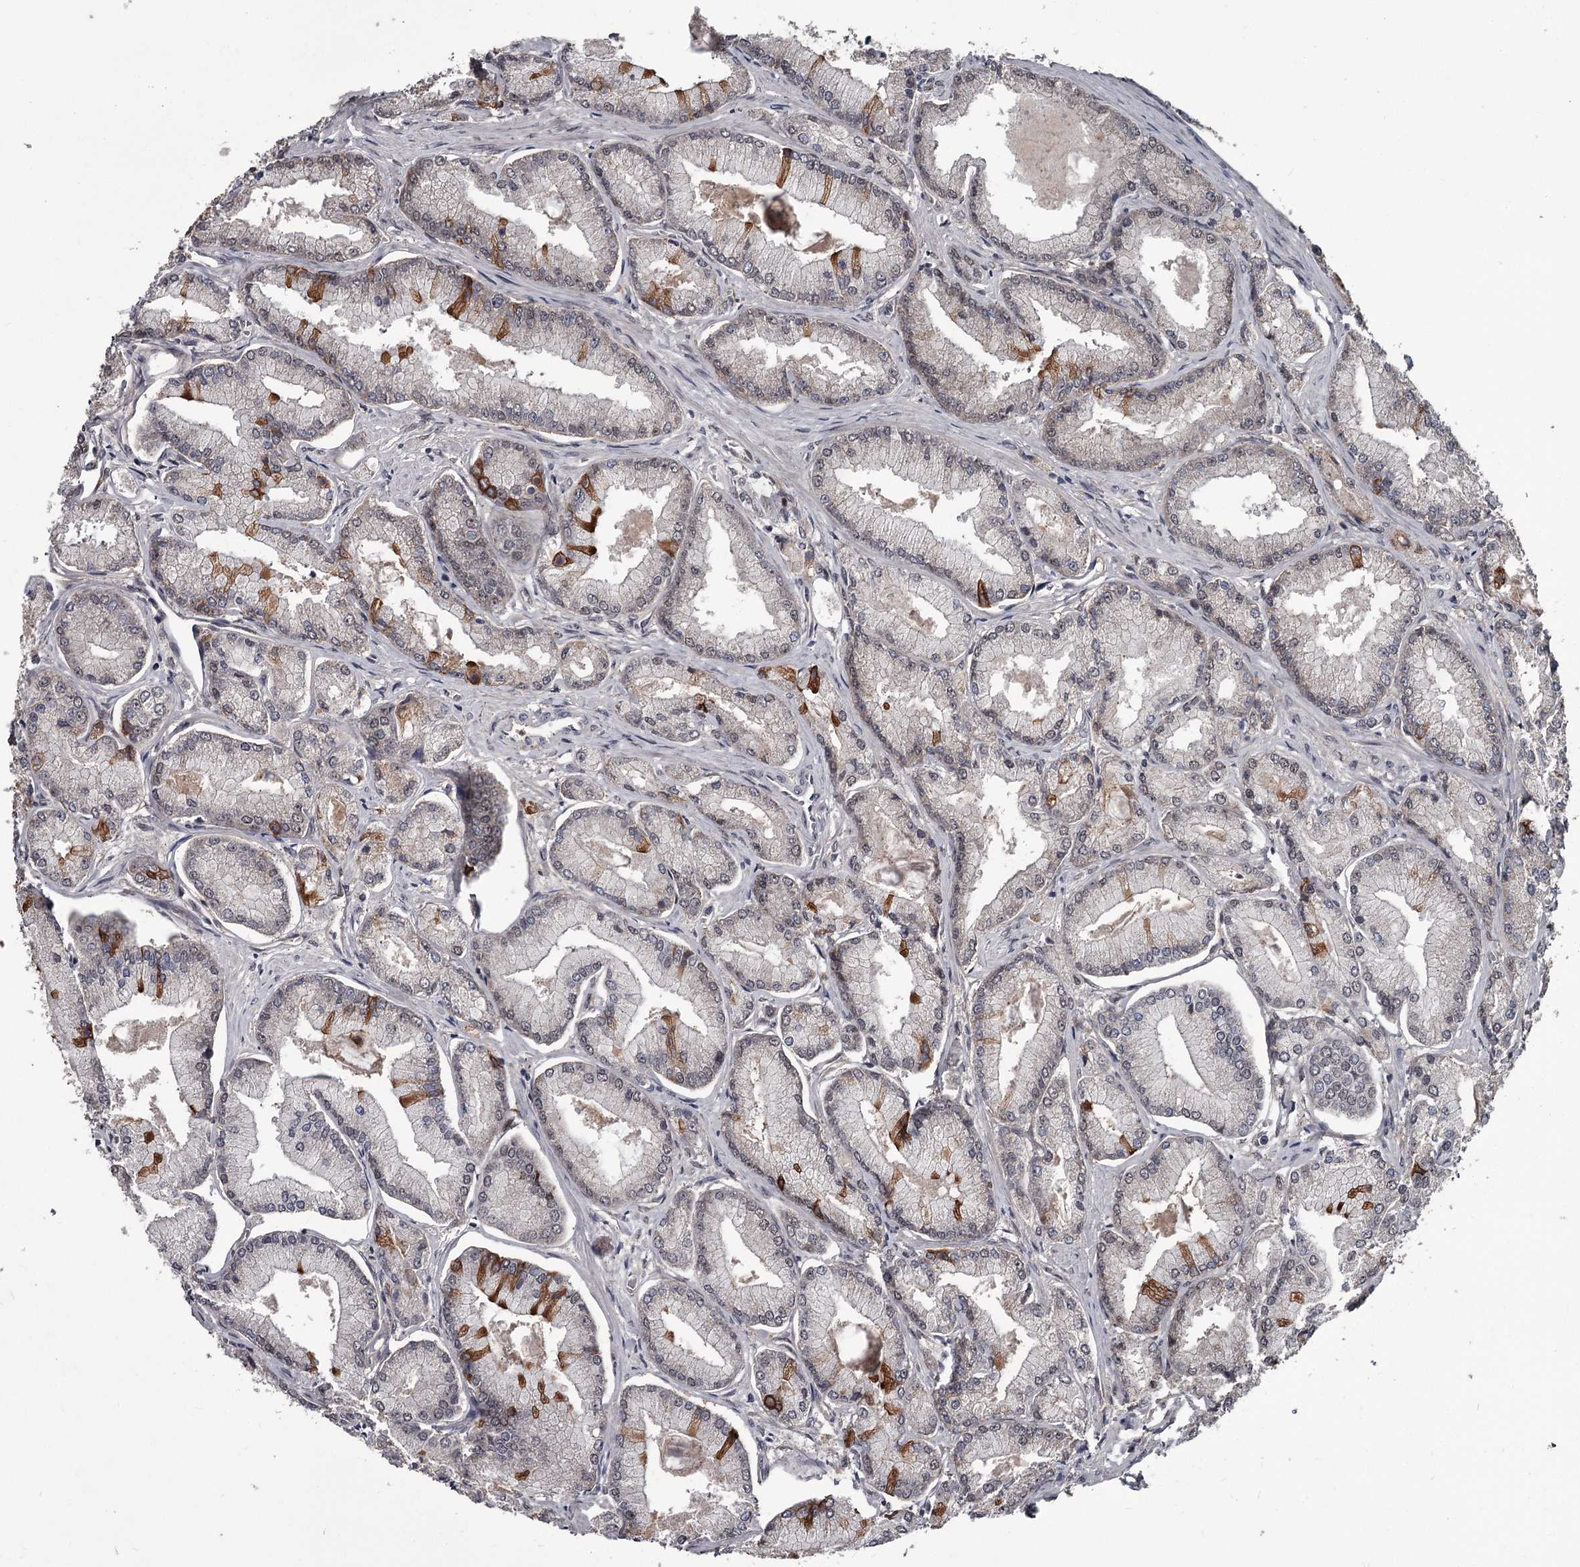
{"staining": {"intensity": "moderate", "quantity": "<25%", "location": "cytoplasmic/membranous"}, "tissue": "prostate cancer", "cell_type": "Tumor cells", "image_type": "cancer", "snomed": [{"axis": "morphology", "description": "Adenocarcinoma, Low grade"}, {"axis": "topography", "description": "Prostate"}], "caption": "Tumor cells demonstrate low levels of moderate cytoplasmic/membranous staining in about <25% of cells in prostate low-grade adenocarcinoma.", "gene": "CDC42EP2", "patient": {"sex": "male", "age": 74}}